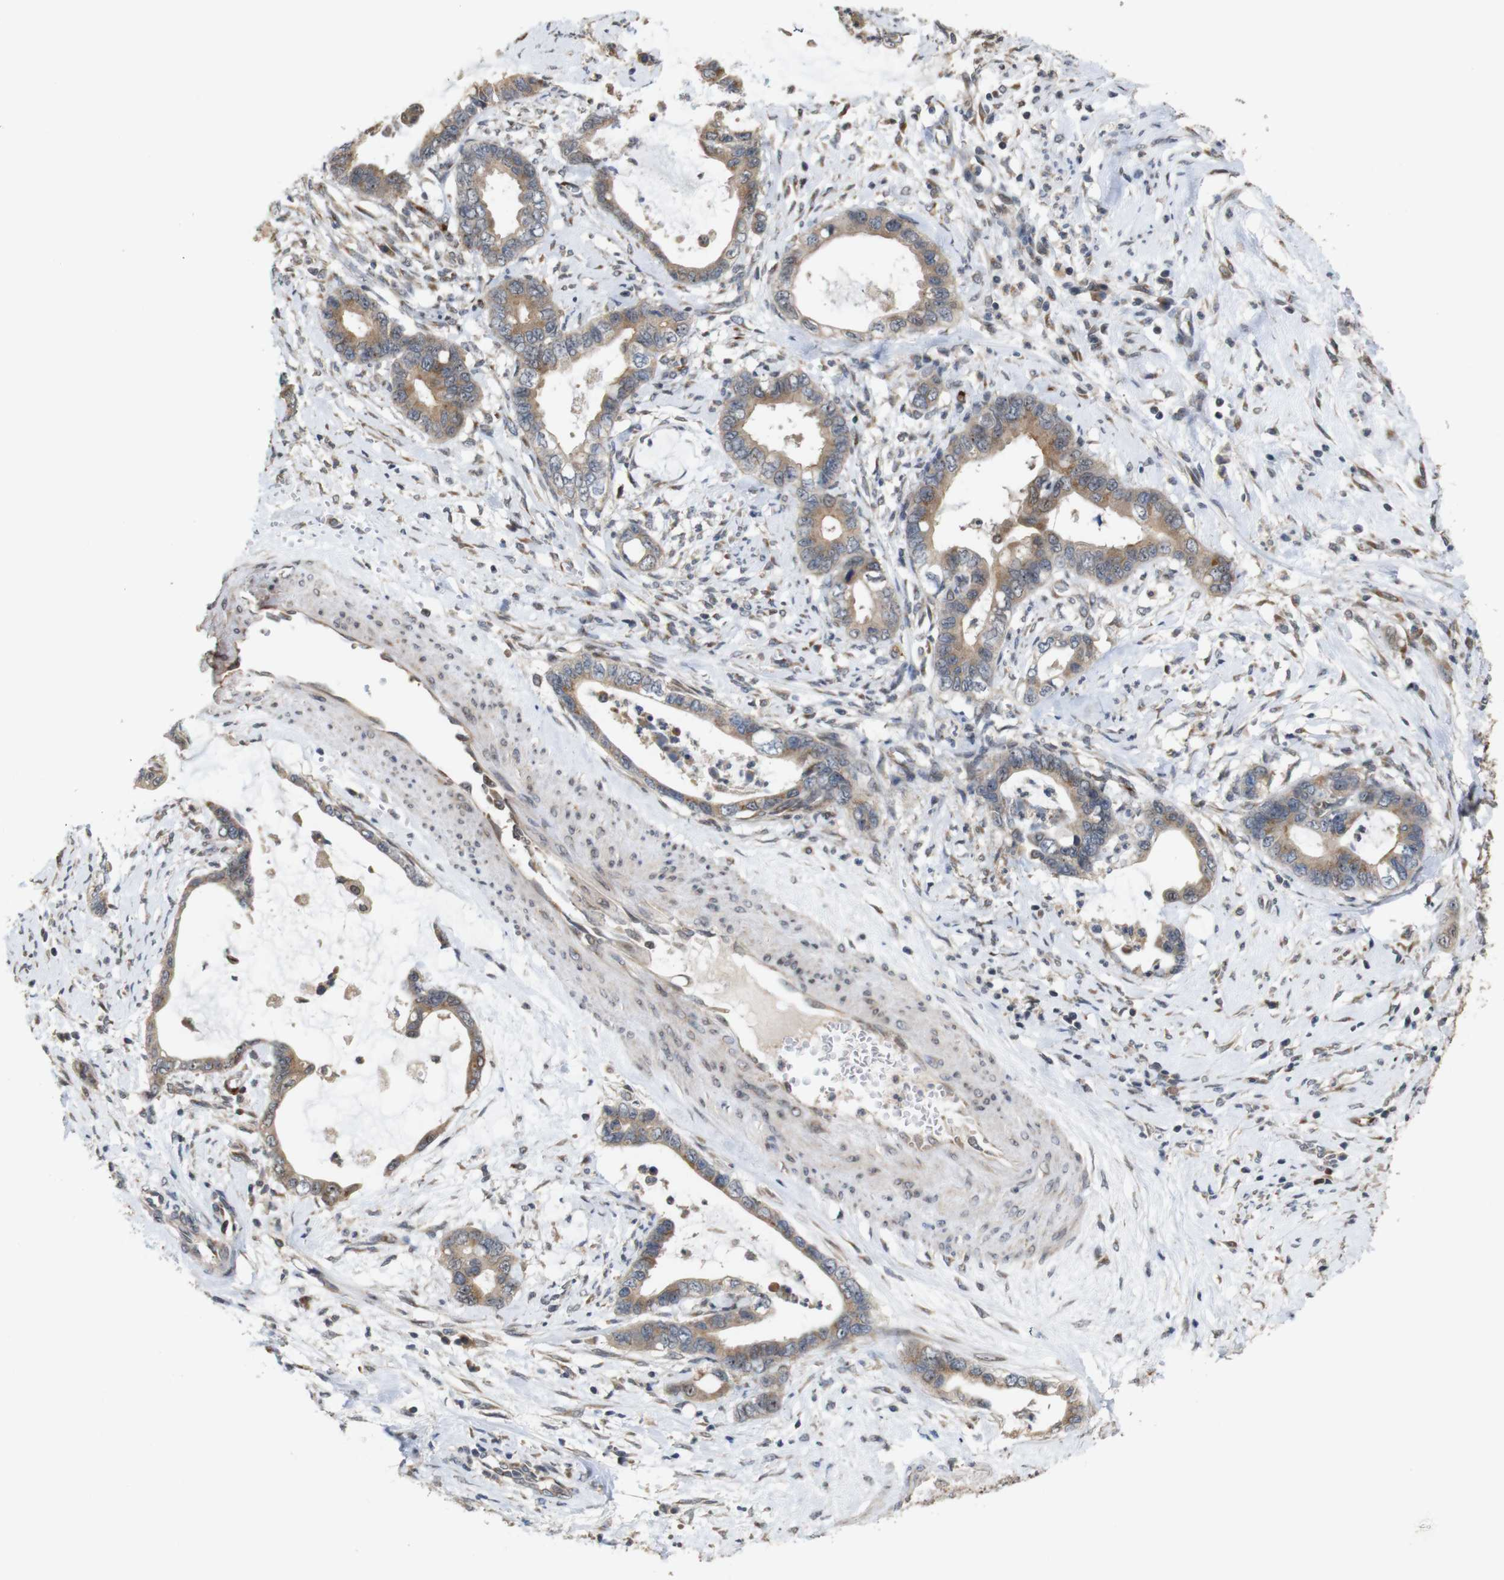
{"staining": {"intensity": "moderate", "quantity": ">75%", "location": "cytoplasmic/membranous"}, "tissue": "cervical cancer", "cell_type": "Tumor cells", "image_type": "cancer", "snomed": [{"axis": "morphology", "description": "Adenocarcinoma, NOS"}, {"axis": "topography", "description": "Cervix"}], "caption": "There is medium levels of moderate cytoplasmic/membranous expression in tumor cells of cervical cancer, as demonstrated by immunohistochemical staining (brown color).", "gene": "EFCAB14", "patient": {"sex": "female", "age": 44}}